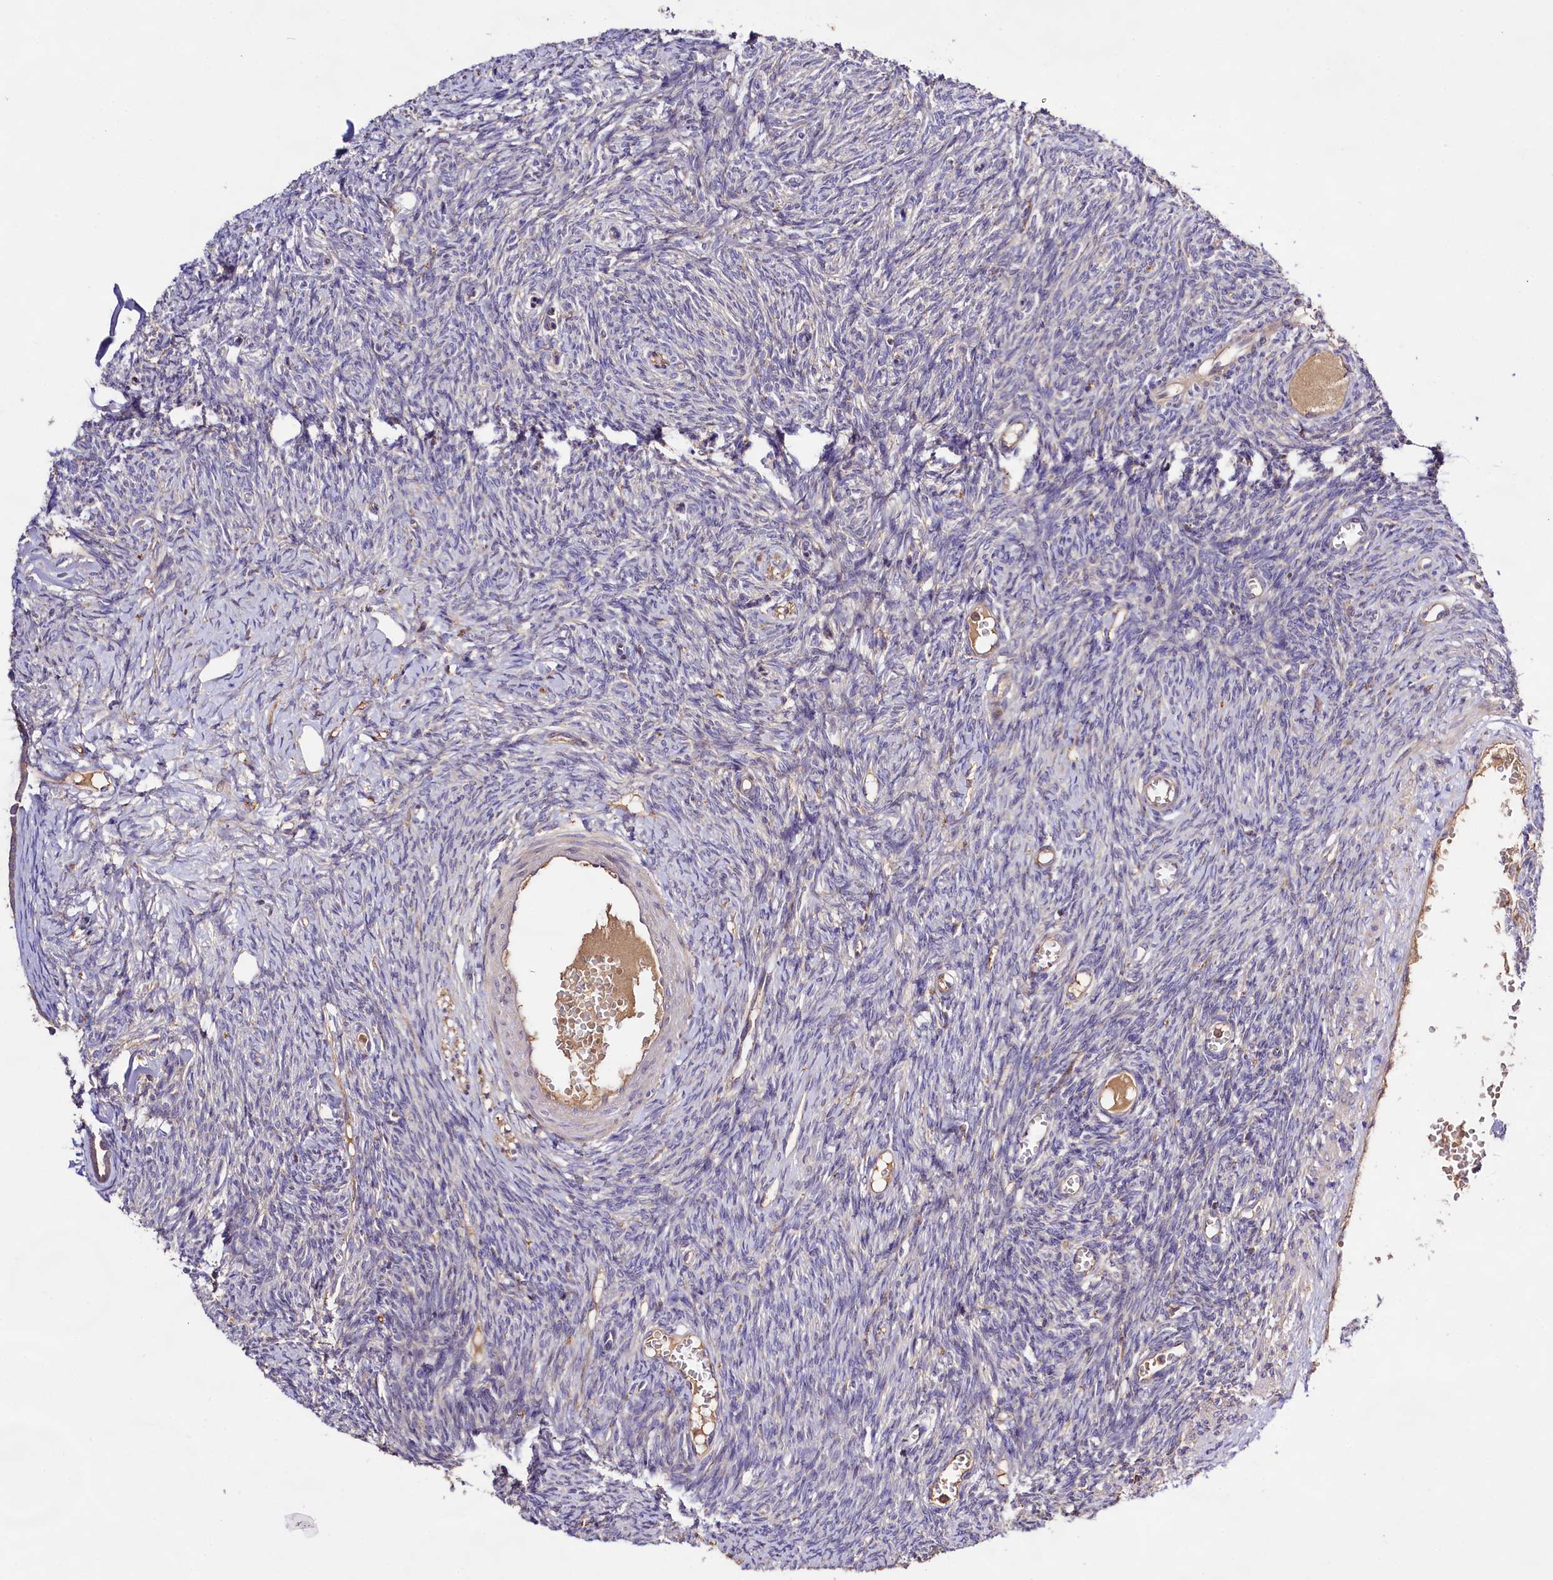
{"staining": {"intensity": "negative", "quantity": "none", "location": "none"}, "tissue": "ovary", "cell_type": "Ovarian stroma cells", "image_type": "normal", "snomed": [{"axis": "morphology", "description": "Normal tissue, NOS"}, {"axis": "morphology", "description": "Cyst, NOS"}, {"axis": "topography", "description": "Ovary"}], "caption": "Ovarian stroma cells are negative for brown protein staining in unremarkable ovary. (Stains: DAB (3,3'-diaminobenzidine) immunohistochemistry with hematoxylin counter stain, Microscopy: brightfield microscopy at high magnification).", "gene": "DMXL2", "patient": {"sex": "female", "age": 33}}